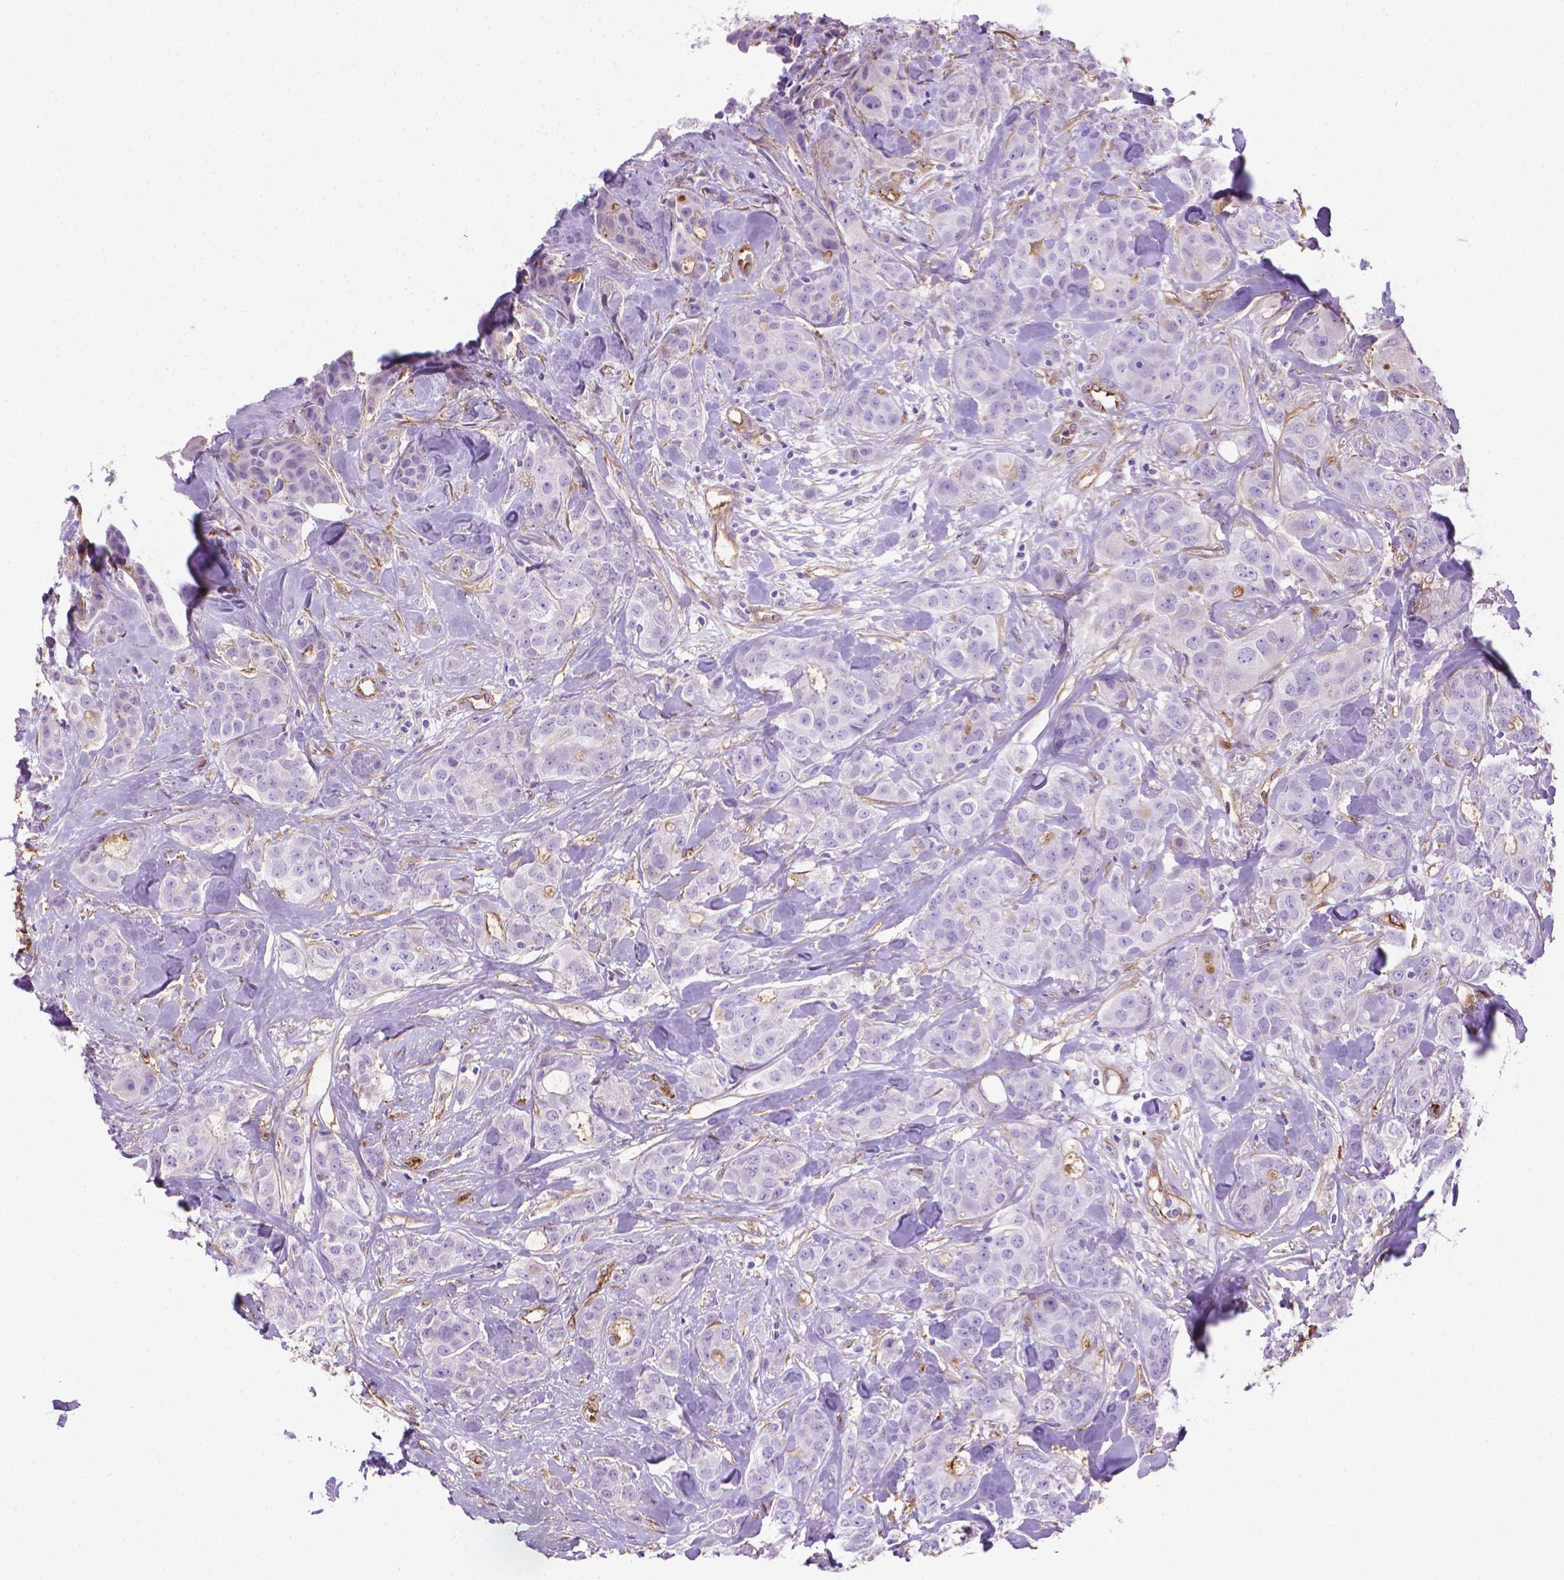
{"staining": {"intensity": "negative", "quantity": "none", "location": "none"}, "tissue": "breast cancer", "cell_type": "Tumor cells", "image_type": "cancer", "snomed": [{"axis": "morphology", "description": "Duct carcinoma"}, {"axis": "topography", "description": "Breast"}], "caption": "DAB (3,3'-diaminobenzidine) immunohistochemical staining of human breast cancer (invasive ductal carcinoma) exhibits no significant staining in tumor cells. (Stains: DAB immunohistochemistry (IHC) with hematoxylin counter stain, Microscopy: brightfield microscopy at high magnification).", "gene": "CLIC4", "patient": {"sex": "female", "age": 43}}